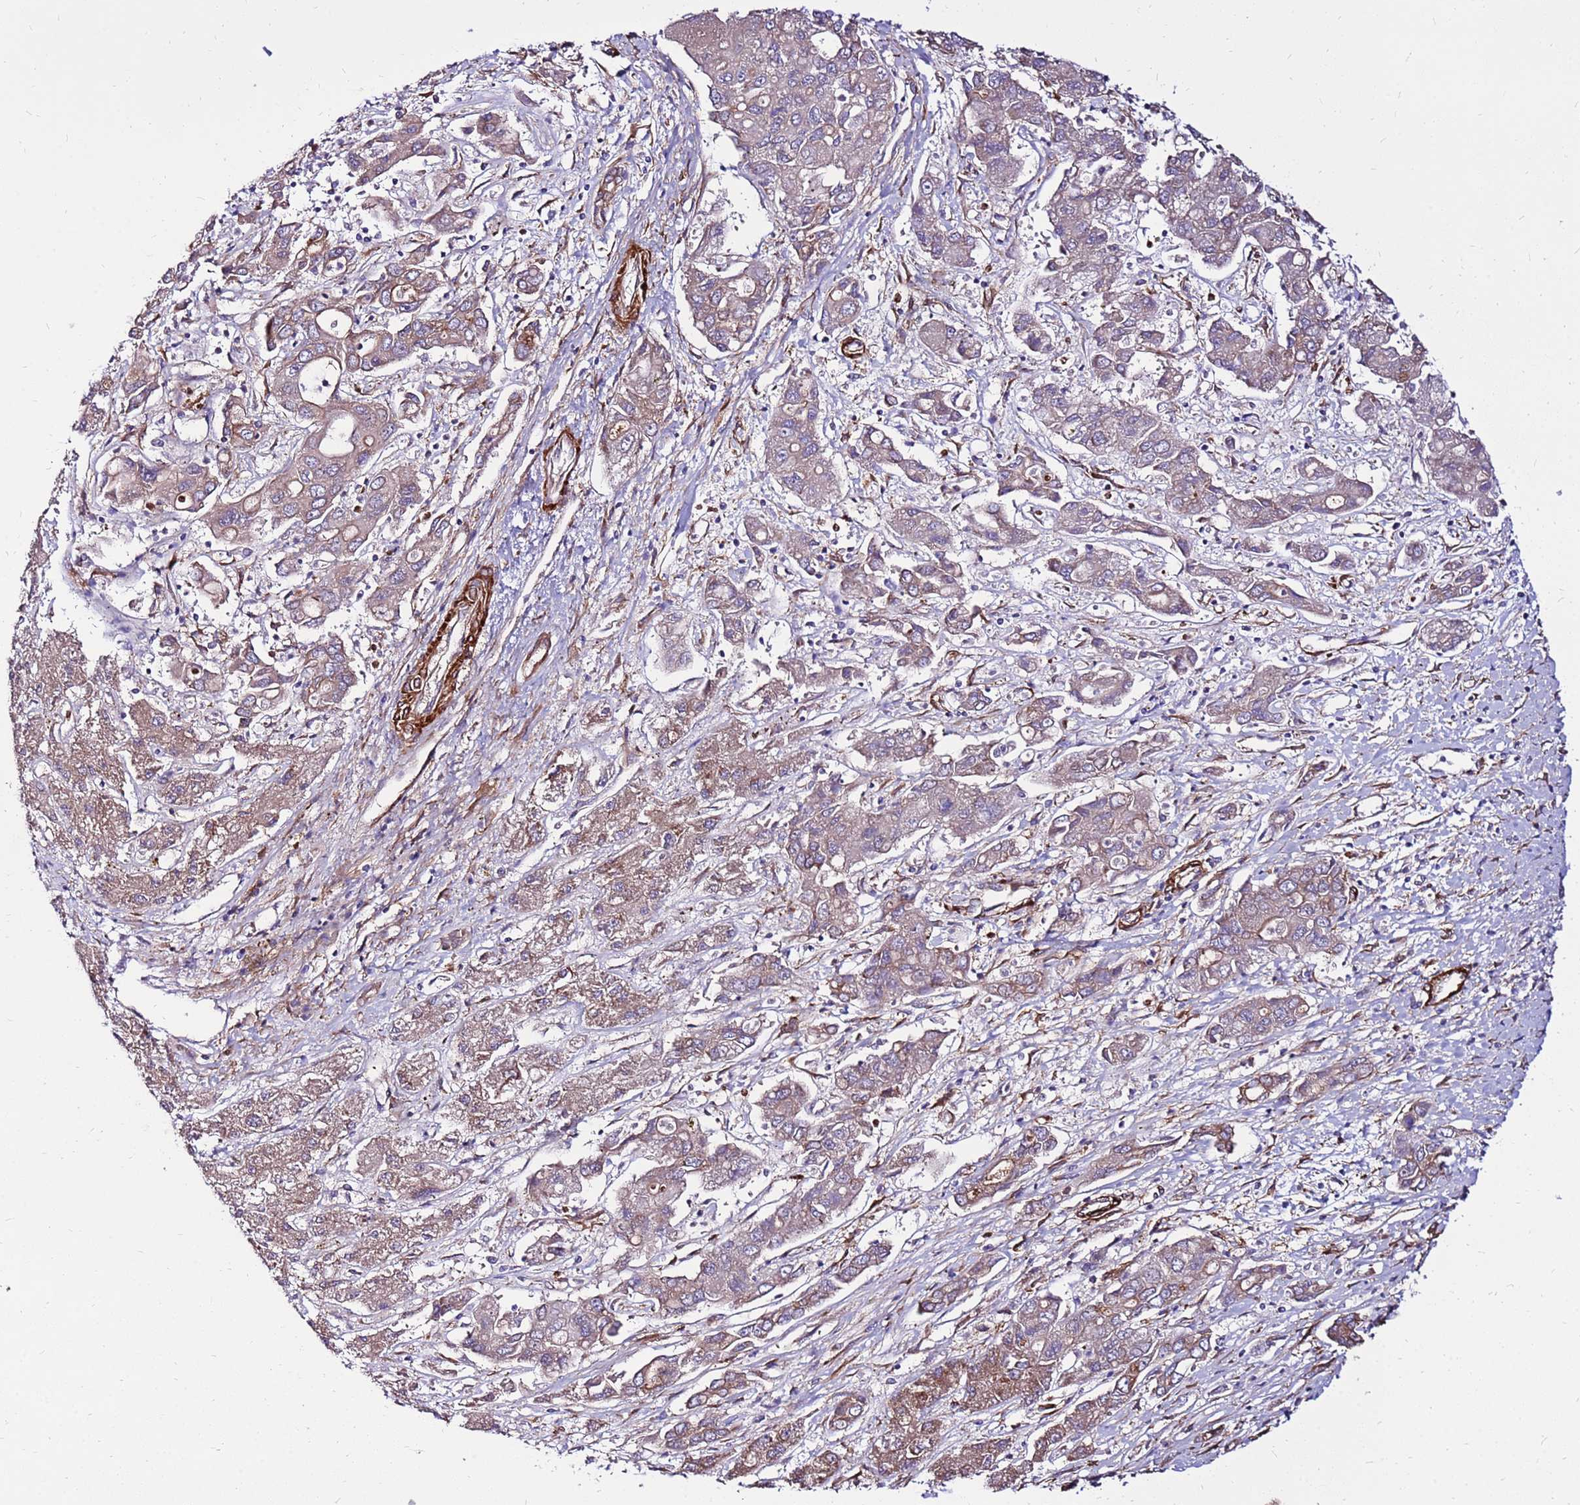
{"staining": {"intensity": "moderate", "quantity": ">75%", "location": "cytoplasmic/membranous"}, "tissue": "liver cancer", "cell_type": "Tumor cells", "image_type": "cancer", "snomed": [{"axis": "morphology", "description": "Cholangiocarcinoma"}, {"axis": "topography", "description": "Liver"}], "caption": "Liver cancer was stained to show a protein in brown. There is medium levels of moderate cytoplasmic/membranous positivity in about >75% of tumor cells.", "gene": "EI24", "patient": {"sex": "male", "age": 67}}